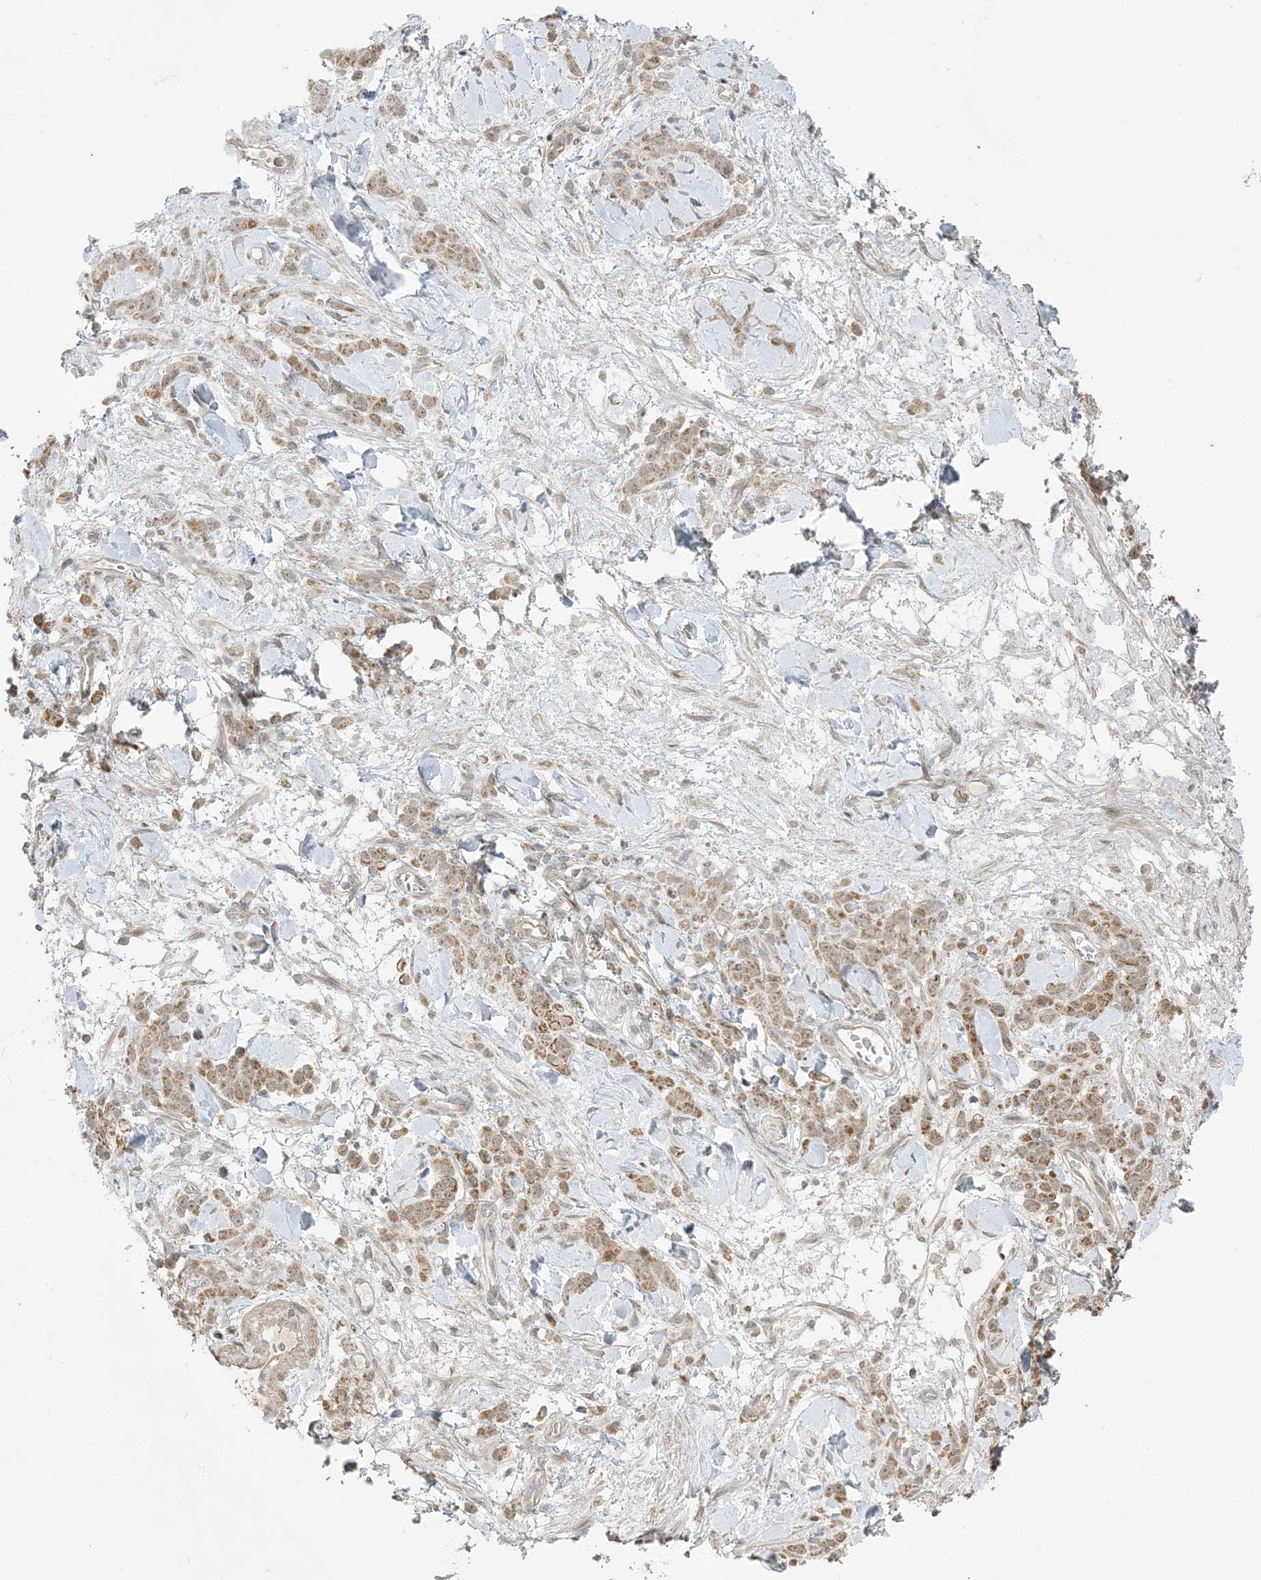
{"staining": {"intensity": "moderate", "quantity": ">75%", "location": "cytoplasmic/membranous"}, "tissue": "stomach cancer", "cell_type": "Tumor cells", "image_type": "cancer", "snomed": [{"axis": "morphology", "description": "Normal tissue, NOS"}, {"axis": "morphology", "description": "Adenocarcinoma, NOS"}, {"axis": "topography", "description": "Stomach"}], "caption": "A medium amount of moderate cytoplasmic/membranous expression is seen in approximately >75% of tumor cells in stomach cancer (adenocarcinoma) tissue. The staining is performed using DAB (3,3'-diaminobenzidine) brown chromogen to label protein expression. The nuclei are counter-stained blue using hematoxylin.", "gene": "PHLDB2", "patient": {"sex": "male", "age": 82}}